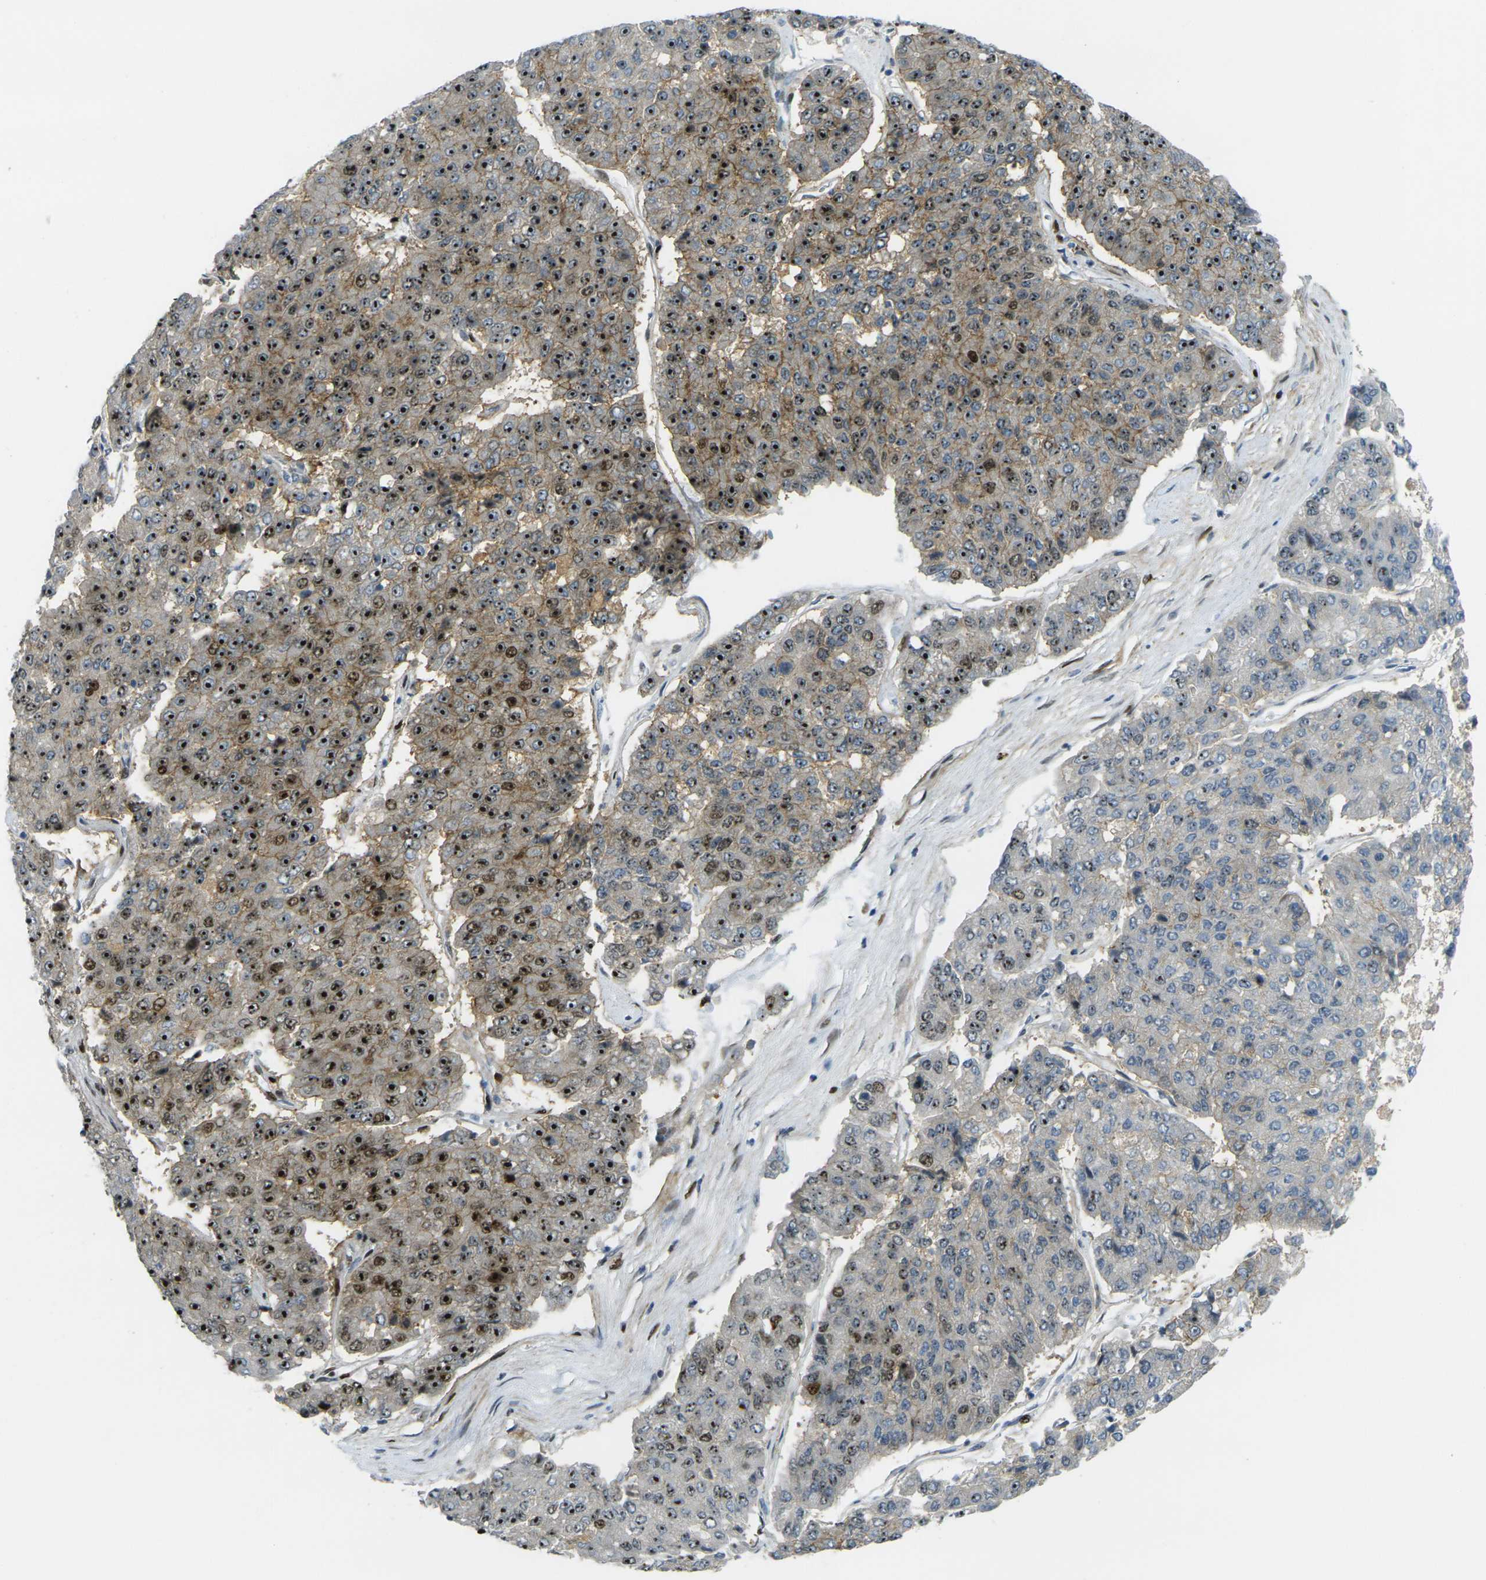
{"staining": {"intensity": "strong", "quantity": ">75%", "location": "cytoplasmic/membranous,nuclear"}, "tissue": "pancreatic cancer", "cell_type": "Tumor cells", "image_type": "cancer", "snomed": [{"axis": "morphology", "description": "Adenocarcinoma, NOS"}, {"axis": "topography", "description": "Pancreas"}], "caption": "An image of human adenocarcinoma (pancreatic) stained for a protein shows strong cytoplasmic/membranous and nuclear brown staining in tumor cells.", "gene": "UBE2C", "patient": {"sex": "male", "age": 50}}